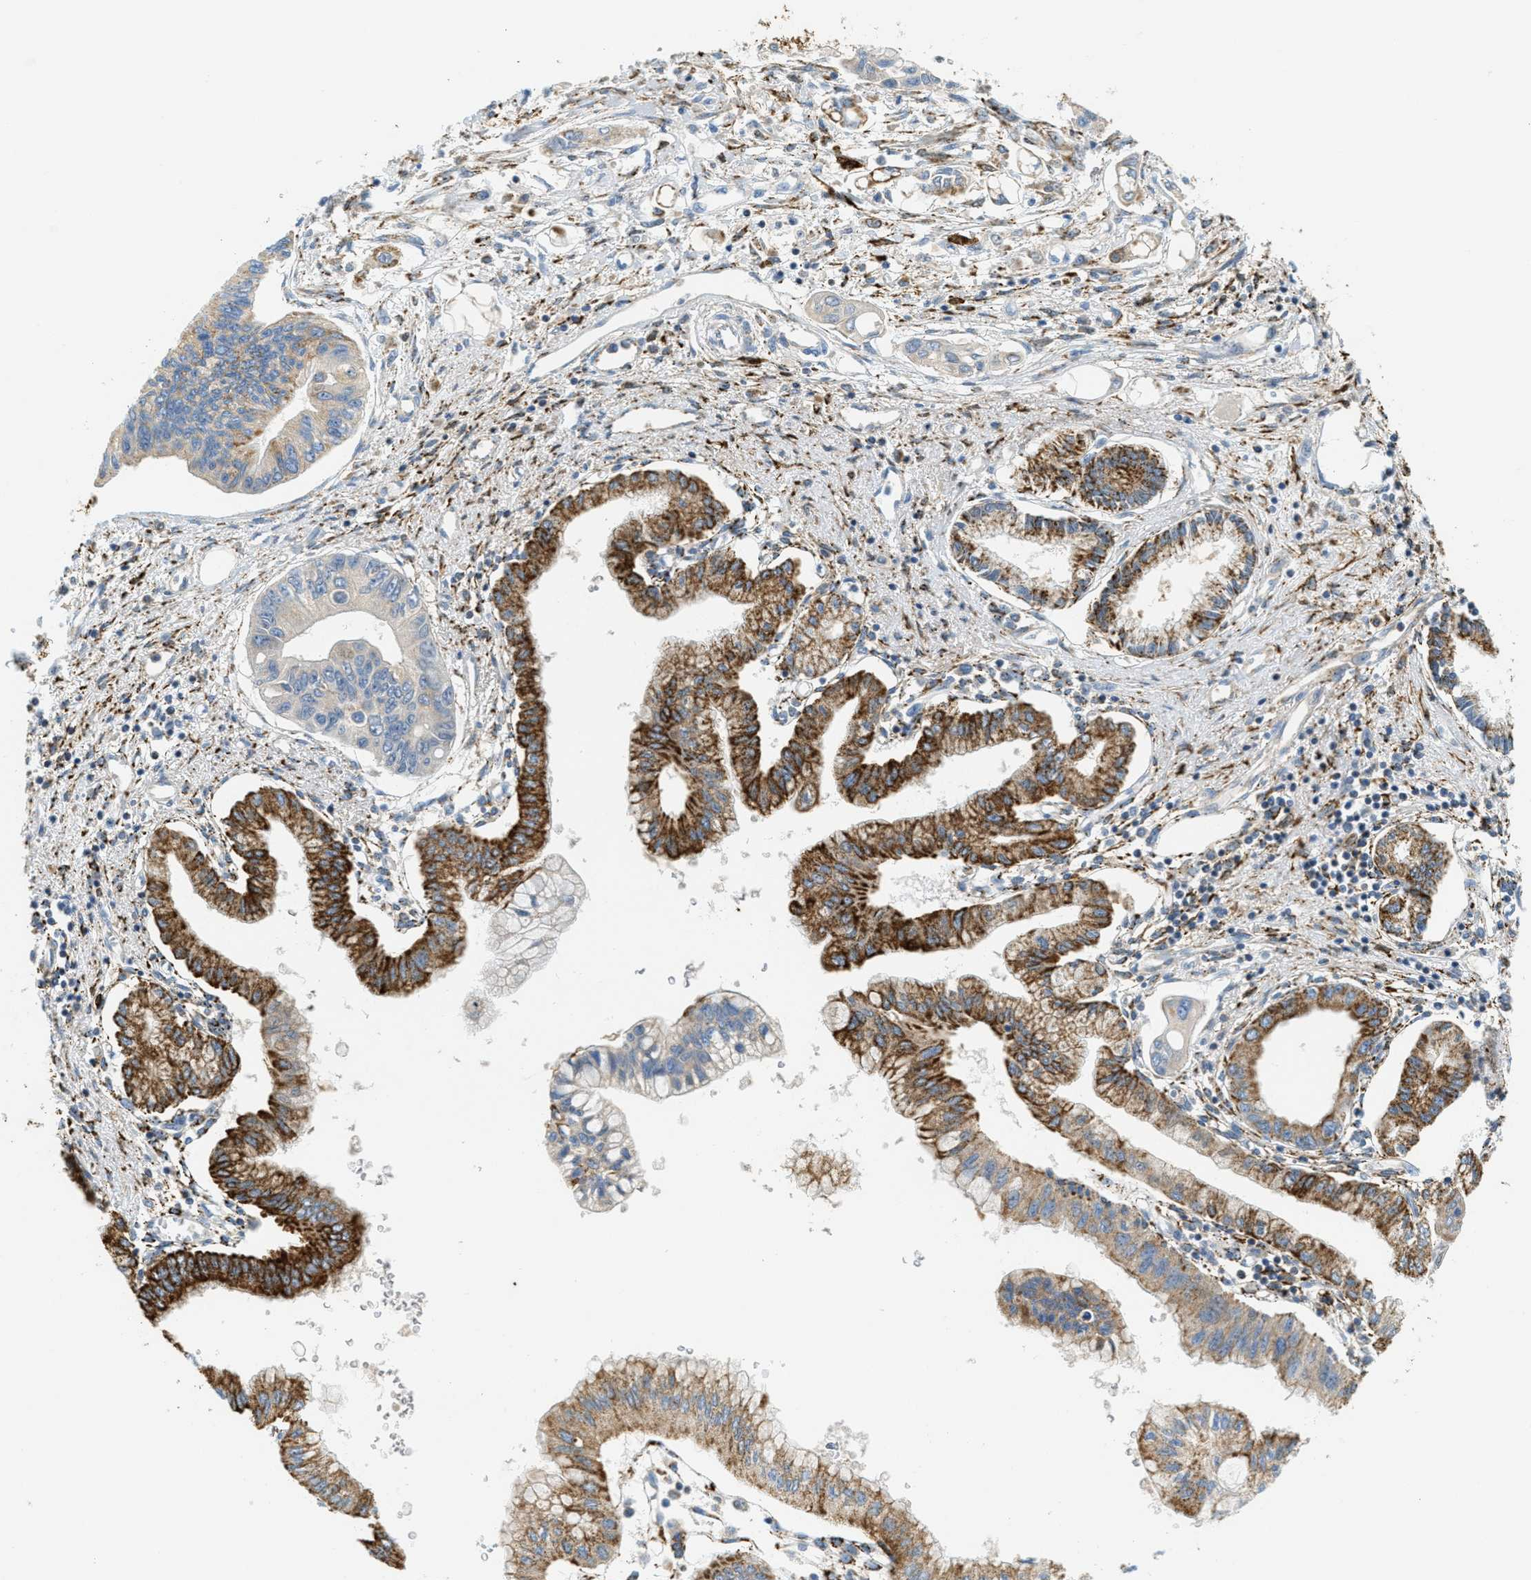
{"staining": {"intensity": "strong", "quantity": "25%-75%", "location": "cytoplasmic/membranous"}, "tissue": "pancreatic cancer", "cell_type": "Tumor cells", "image_type": "cancer", "snomed": [{"axis": "morphology", "description": "Adenocarcinoma, NOS"}, {"axis": "topography", "description": "Pancreas"}], "caption": "Immunohistochemistry (IHC) staining of pancreatic cancer, which shows high levels of strong cytoplasmic/membranous positivity in about 25%-75% of tumor cells indicating strong cytoplasmic/membranous protein staining. The staining was performed using DAB (brown) for protein detection and nuclei were counterstained in hematoxylin (blue).", "gene": "HLCS", "patient": {"sex": "female", "age": 77}}